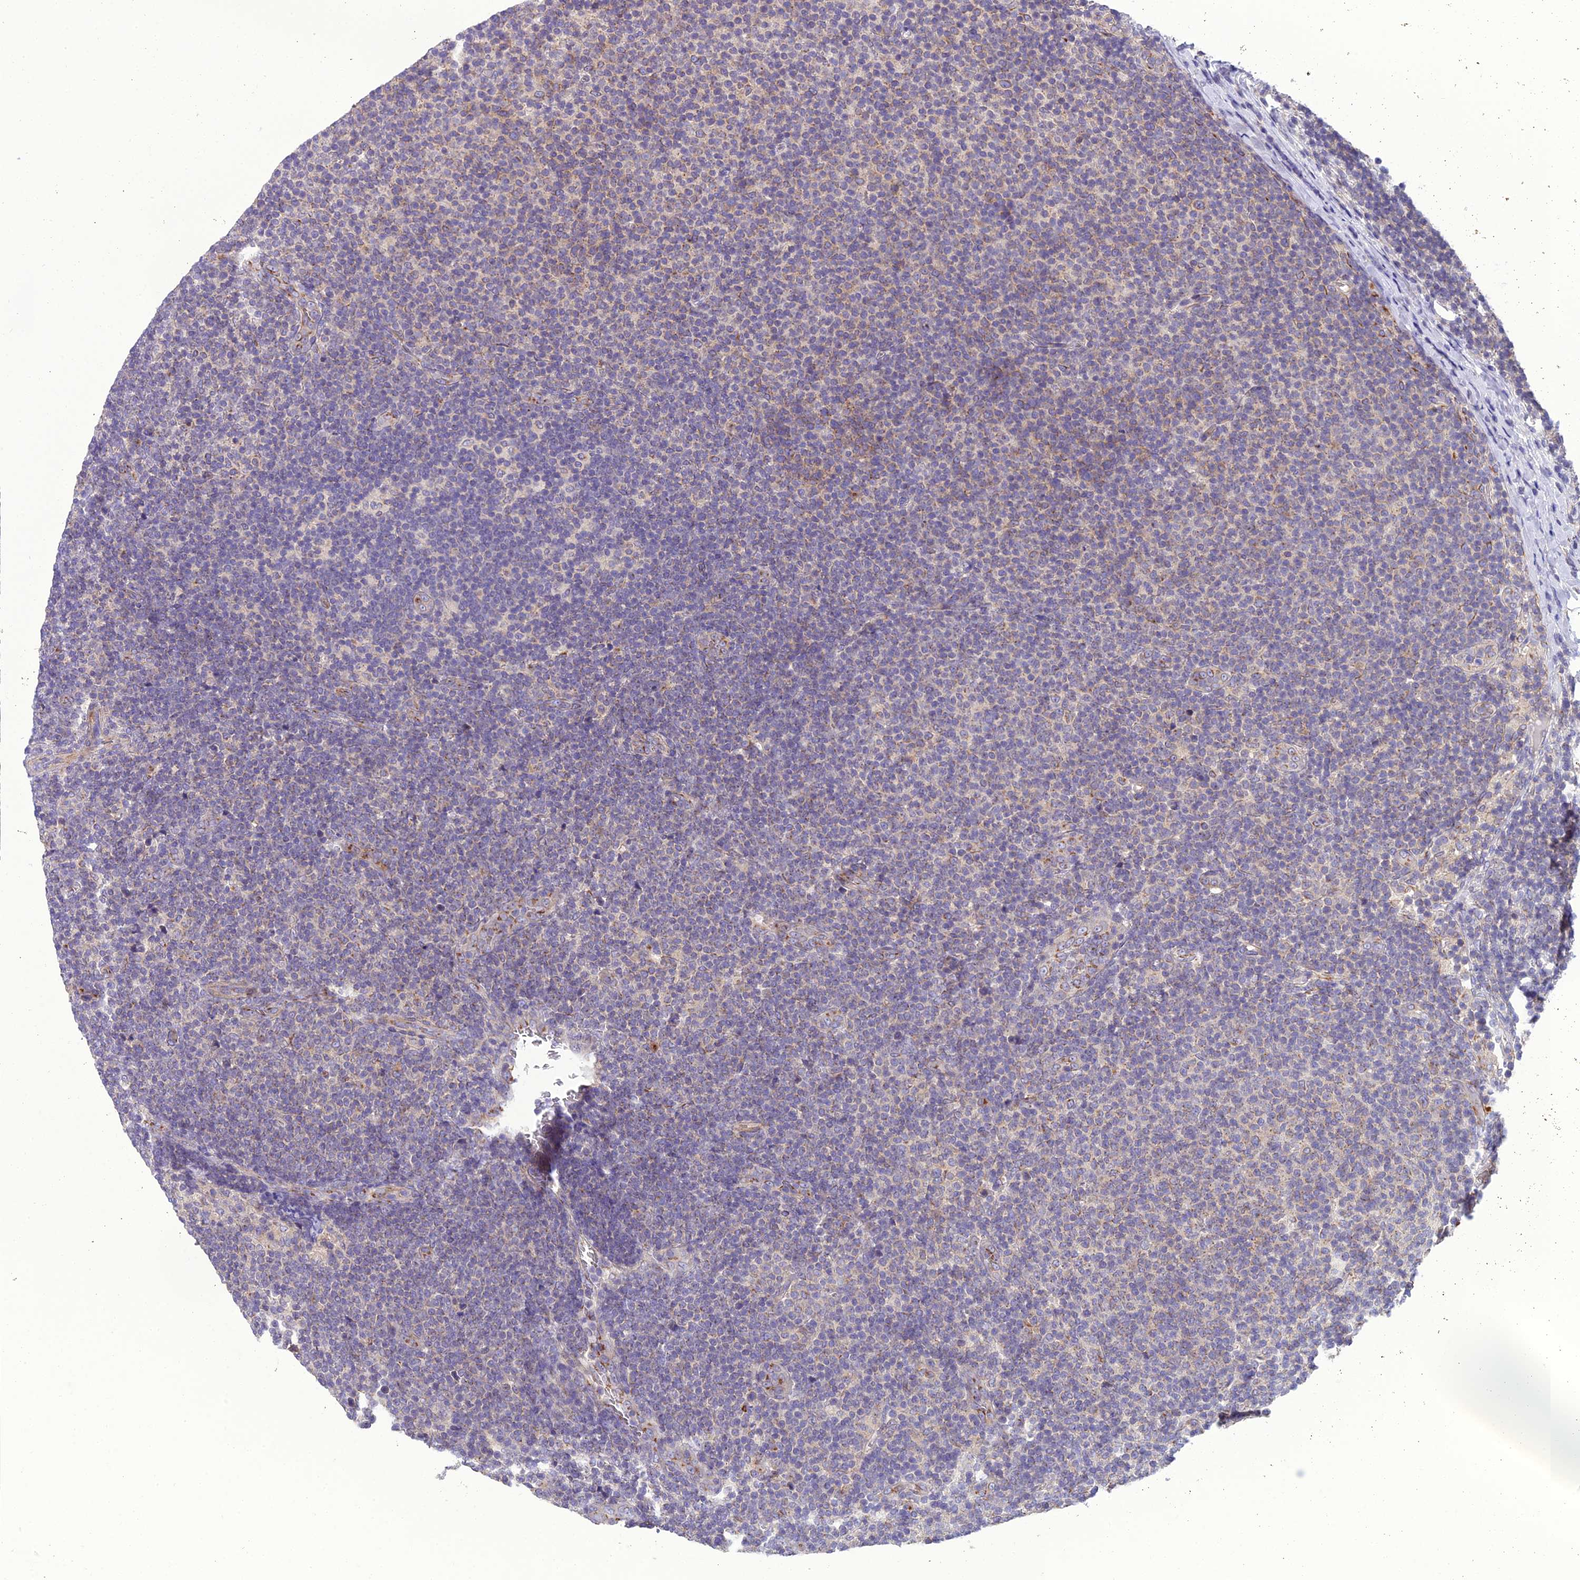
{"staining": {"intensity": "negative", "quantity": "none", "location": "none"}, "tissue": "lymphoma", "cell_type": "Tumor cells", "image_type": "cancer", "snomed": [{"axis": "morphology", "description": "Malignant lymphoma, non-Hodgkin's type, Low grade"}, {"axis": "topography", "description": "Lymph node"}], "caption": "DAB (3,3'-diaminobenzidine) immunohistochemical staining of lymphoma shows no significant expression in tumor cells. The staining was performed using DAB to visualize the protein expression in brown, while the nuclei were stained in blue with hematoxylin (Magnification: 20x).", "gene": "GOLPH3", "patient": {"sex": "male", "age": 66}}